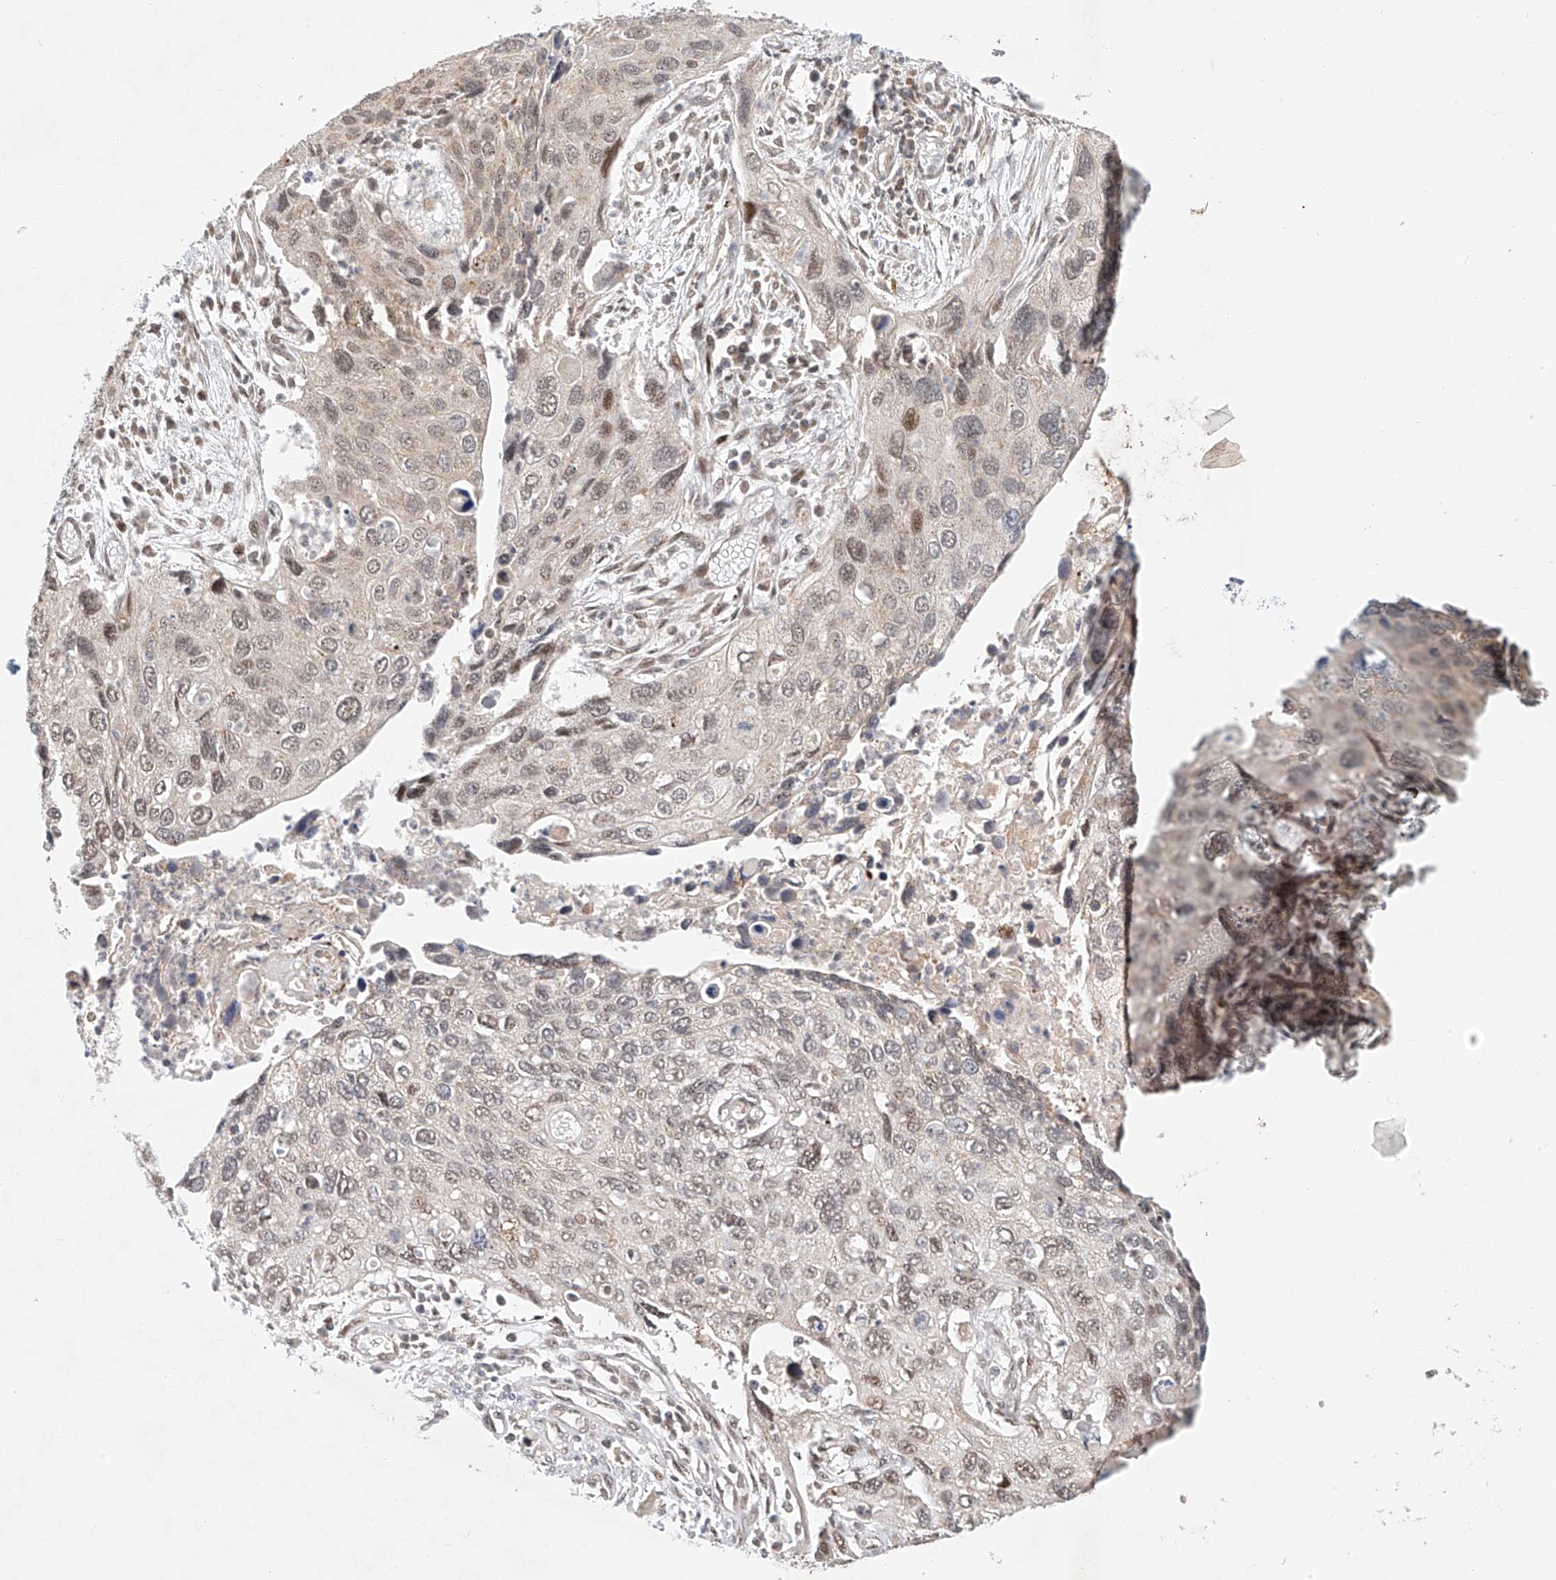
{"staining": {"intensity": "weak", "quantity": "25%-75%", "location": "cytoplasmic/membranous,nuclear"}, "tissue": "cervical cancer", "cell_type": "Tumor cells", "image_type": "cancer", "snomed": [{"axis": "morphology", "description": "Squamous cell carcinoma, NOS"}, {"axis": "topography", "description": "Cervix"}], "caption": "Cervical squamous cell carcinoma was stained to show a protein in brown. There is low levels of weak cytoplasmic/membranous and nuclear expression in about 25%-75% of tumor cells. (DAB (3,3'-diaminobenzidine) = brown stain, brightfield microscopy at high magnification).", "gene": "SYTL3", "patient": {"sex": "female", "age": 55}}